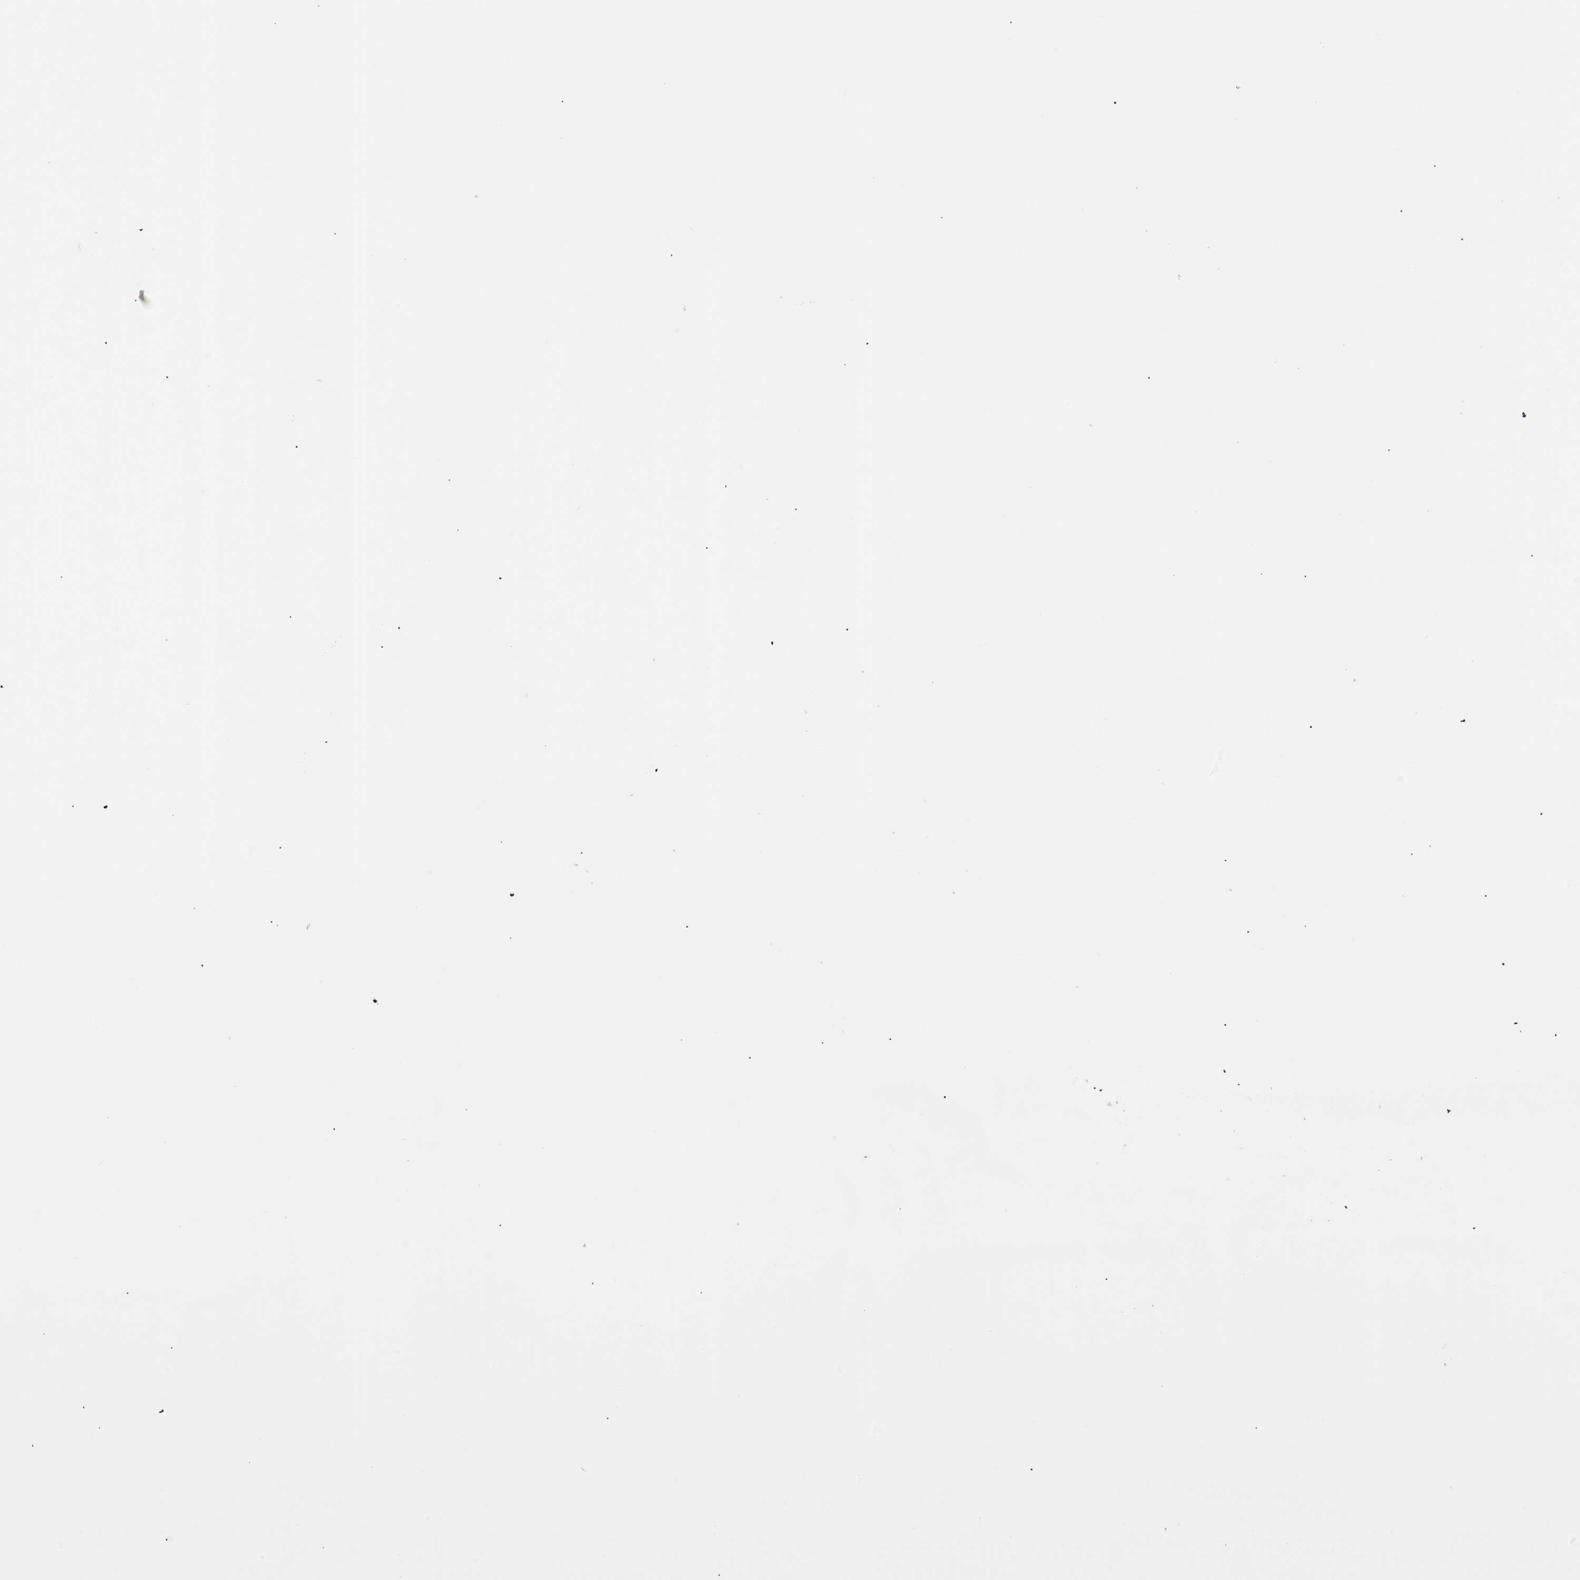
{"staining": {"intensity": "negative", "quantity": "none", "location": "none"}, "tissue": "thyroid gland", "cell_type": "Glandular cells", "image_type": "normal", "snomed": [{"axis": "morphology", "description": "Normal tissue, NOS"}, {"axis": "morphology", "description": "Papillary adenocarcinoma, NOS"}, {"axis": "topography", "description": "Thyroid gland"}], "caption": "An immunohistochemistry photomicrograph of unremarkable thyroid gland is shown. There is no staining in glandular cells of thyroid gland. Nuclei are stained in blue.", "gene": "HOXB13", "patient": {"sex": "female", "age": 30}}